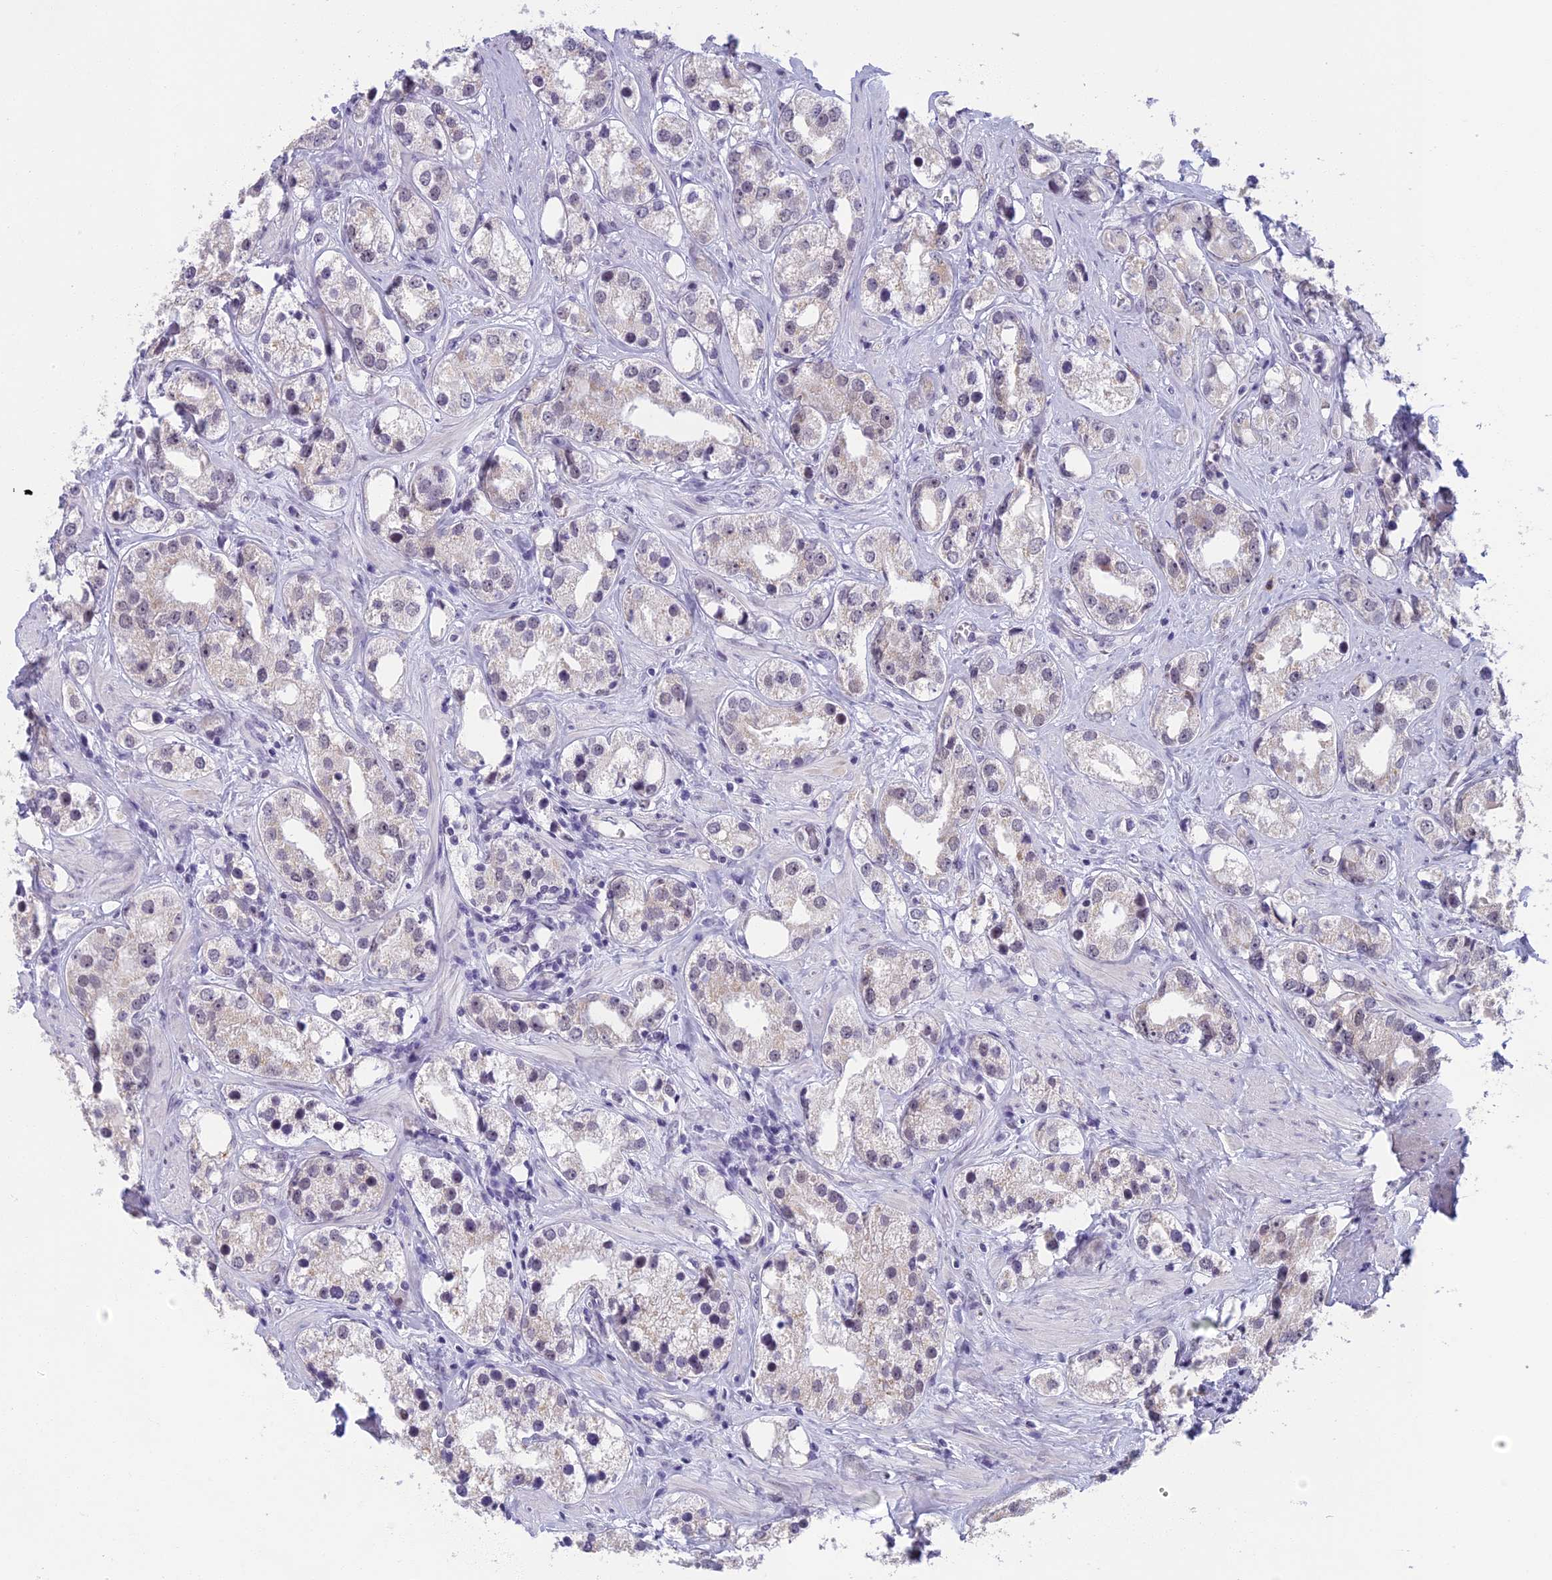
{"staining": {"intensity": "negative", "quantity": "none", "location": "none"}, "tissue": "prostate cancer", "cell_type": "Tumor cells", "image_type": "cancer", "snomed": [{"axis": "morphology", "description": "Adenocarcinoma, NOS"}, {"axis": "topography", "description": "Prostate"}], "caption": "A high-resolution photomicrograph shows immunohistochemistry staining of prostate cancer (adenocarcinoma), which reveals no significant positivity in tumor cells. (DAB immunohistochemistry with hematoxylin counter stain).", "gene": "MORF4L1", "patient": {"sex": "male", "age": 79}}